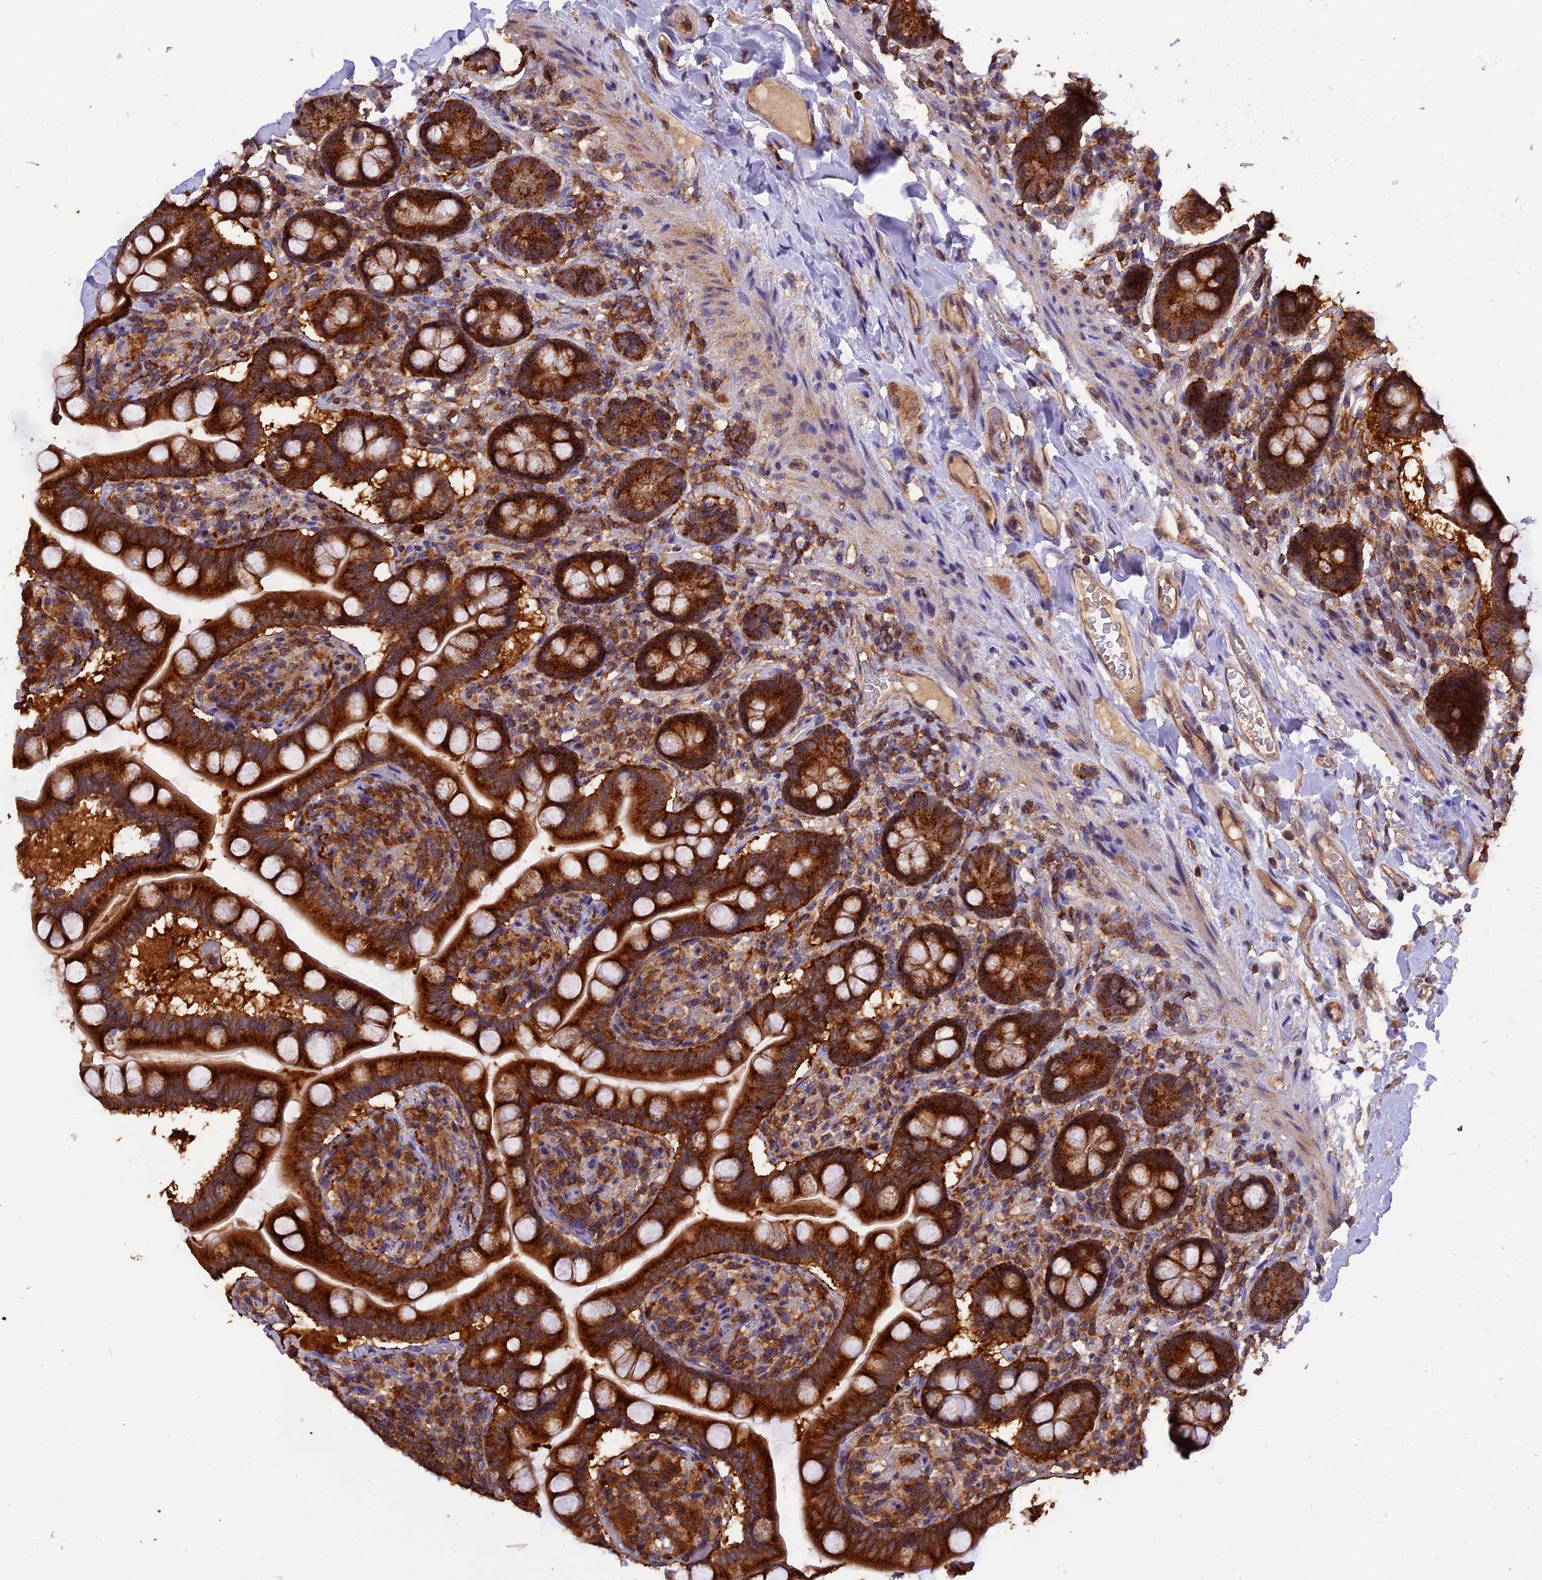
{"staining": {"intensity": "strong", "quantity": ">75%", "location": "cytoplasmic/membranous"}, "tissue": "small intestine", "cell_type": "Glandular cells", "image_type": "normal", "snomed": [{"axis": "morphology", "description": "Normal tissue, NOS"}, {"axis": "topography", "description": "Small intestine"}], "caption": "DAB immunohistochemical staining of unremarkable human small intestine shows strong cytoplasmic/membranous protein positivity in approximately >75% of glandular cells.", "gene": "PEX3", "patient": {"sex": "female", "age": 64}}